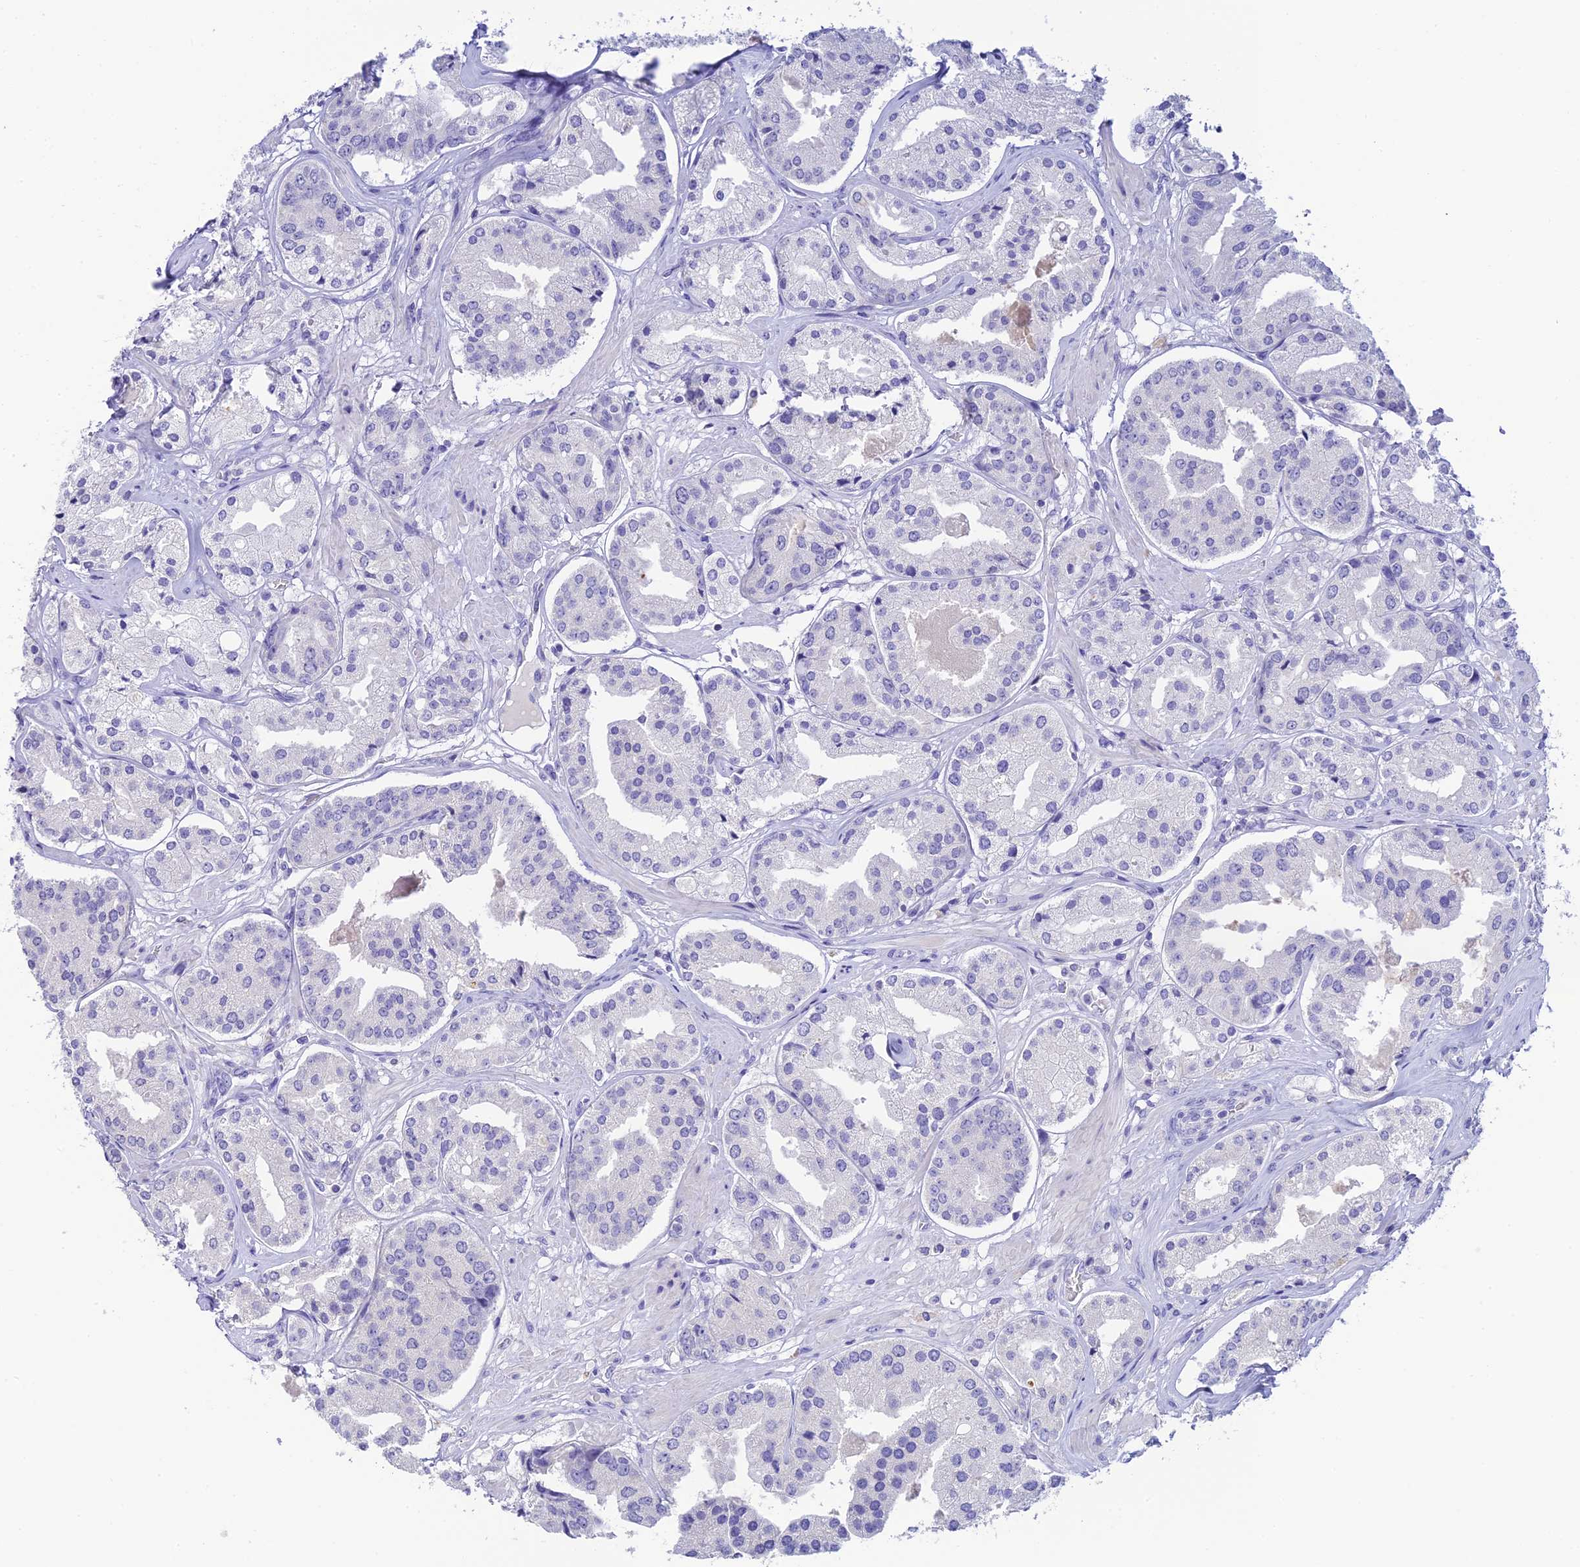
{"staining": {"intensity": "negative", "quantity": "none", "location": "none"}, "tissue": "prostate cancer", "cell_type": "Tumor cells", "image_type": "cancer", "snomed": [{"axis": "morphology", "description": "Adenocarcinoma, High grade"}, {"axis": "topography", "description": "Prostate"}], "caption": "The immunohistochemistry histopathology image has no significant expression in tumor cells of high-grade adenocarcinoma (prostate) tissue.", "gene": "C12orf29", "patient": {"sex": "male", "age": 63}}